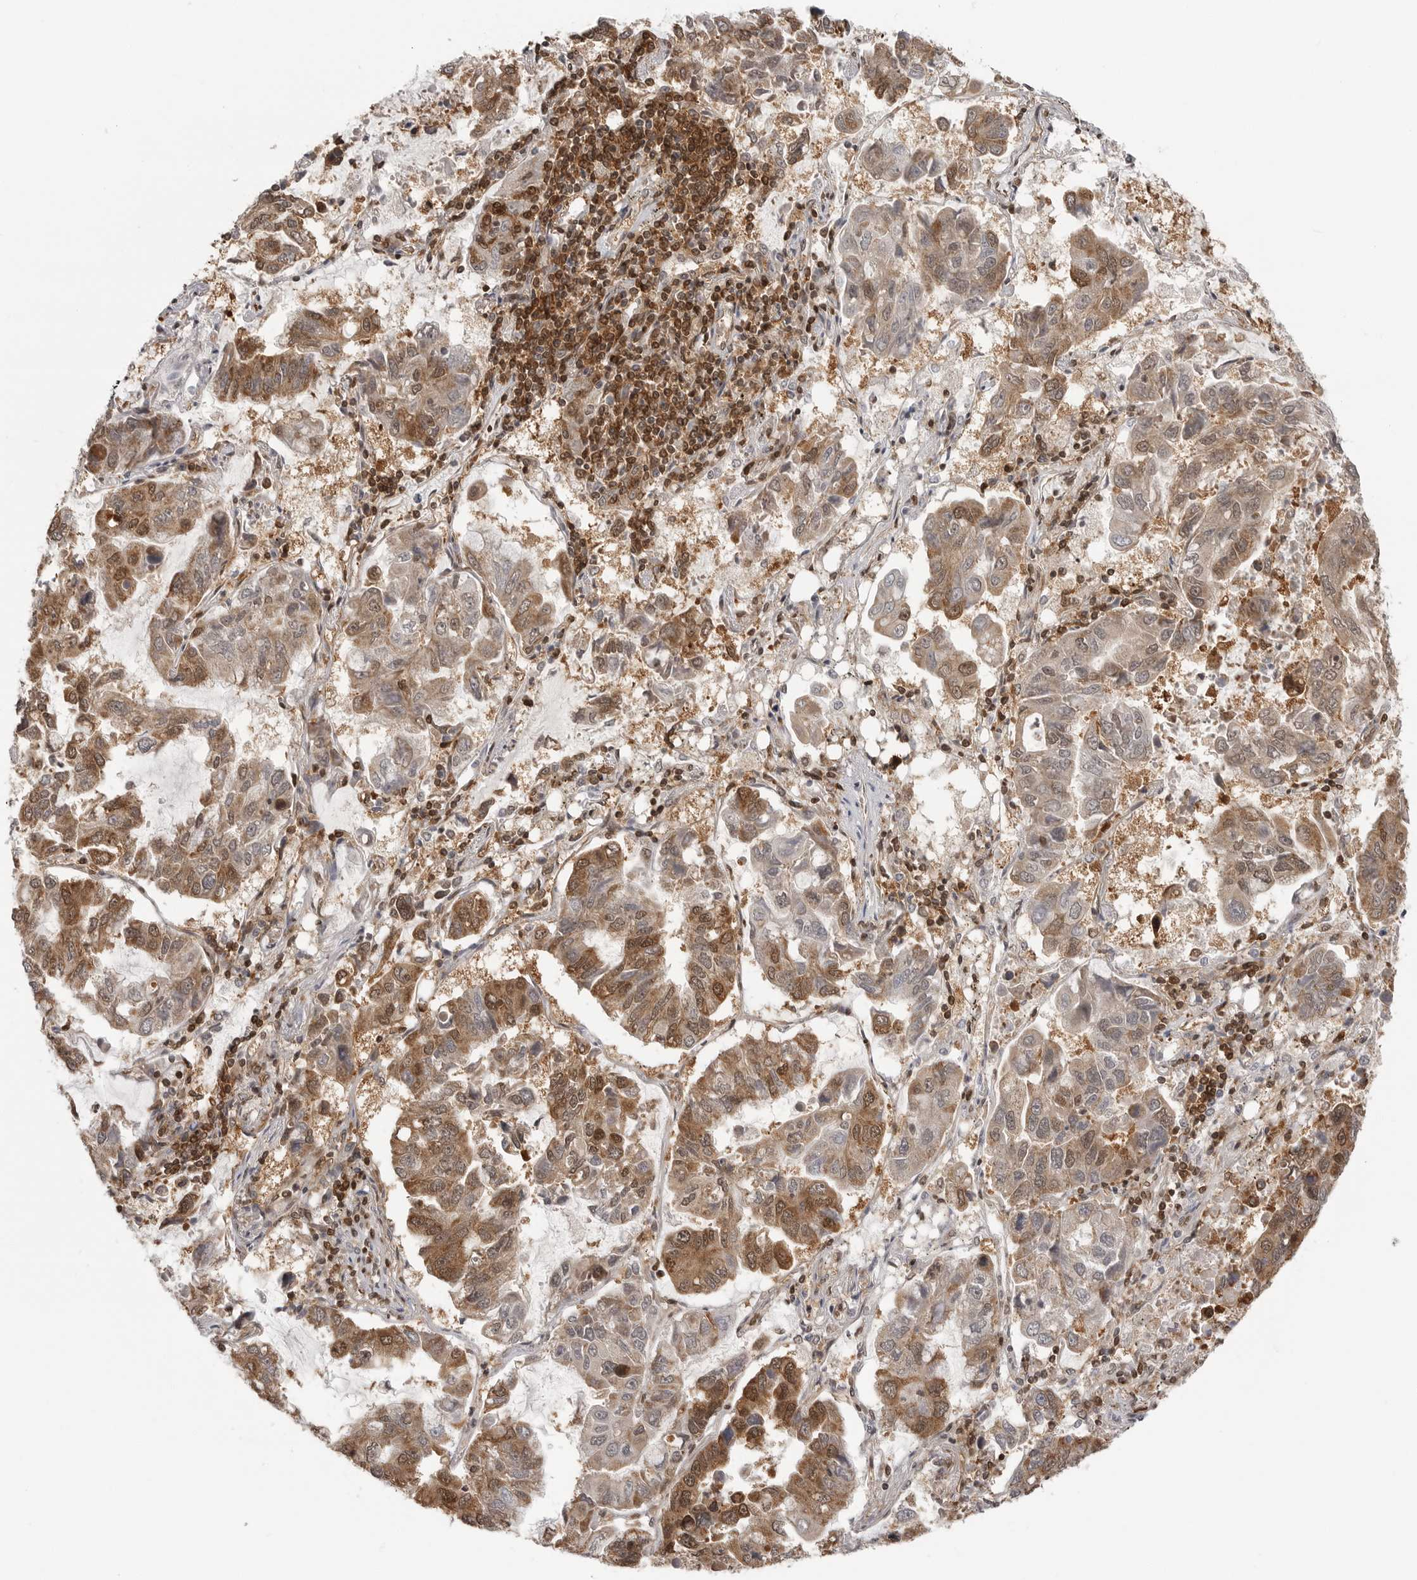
{"staining": {"intensity": "moderate", "quantity": "25%-75%", "location": "cytoplasmic/membranous,nuclear"}, "tissue": "lung cancer", "cell_type": "Tumor cells", "image_type": "cancer", "snomed": [{"axis": "morphology", "description": "Adenocarcinoma, NOS"}, {"axis": "topography", "description": "Lung"}], "caption": "Tumor cells exhibit medium levels of moderate cytoplasmic/membranous and nuclear positivity in approximately 25%-75% of cells in lung cancer.", "gene": "SZRD1", "patient": {"sex": "male", "age": 64}}